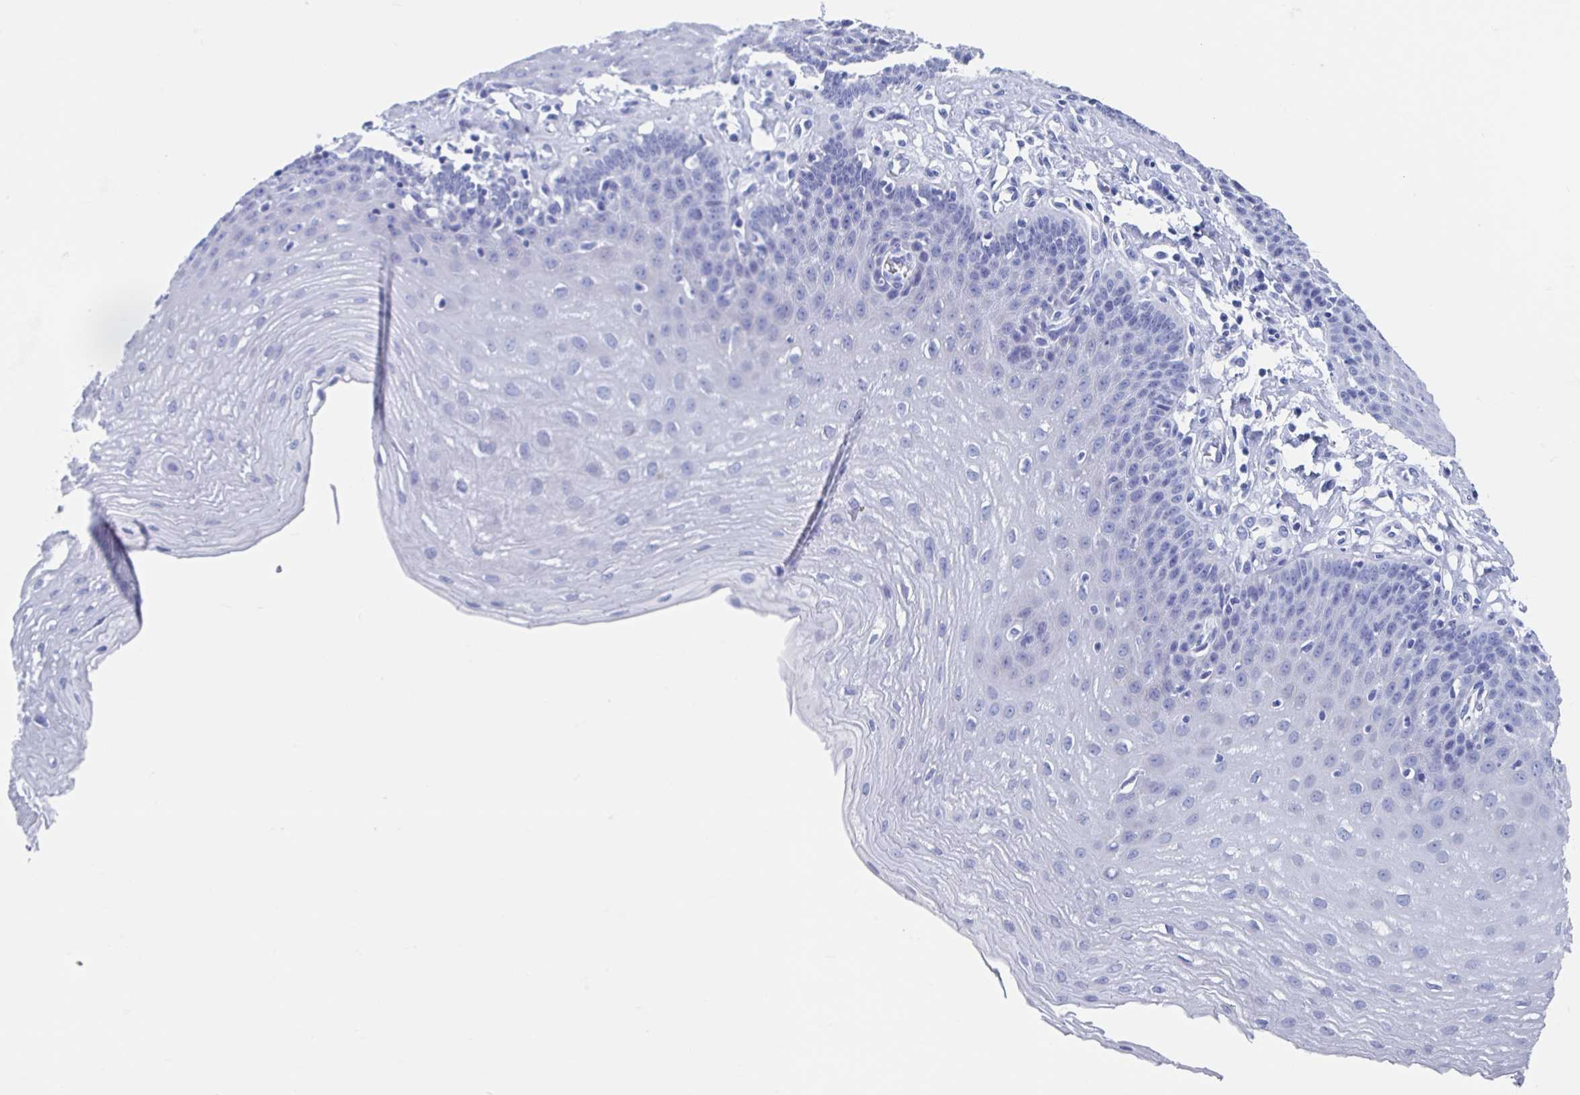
{"staining": {"intensity": "negative", "quantity": "none", "location": "none"}, "tissue": "esophagus", "cell_type": "Squamous epithelial cells", "image_type": "normal", "snomed": [{"axis": "morphology", "description": "Normal tissue, NOS"}, {"axis": "topography", "description": "Esophagus"}], "caption": "Squamous epithelial cells show no significant protein staining in unremarkable esophagus.", "gene": "C10orf53", "patient": {"sex": "female", "age": 81}}